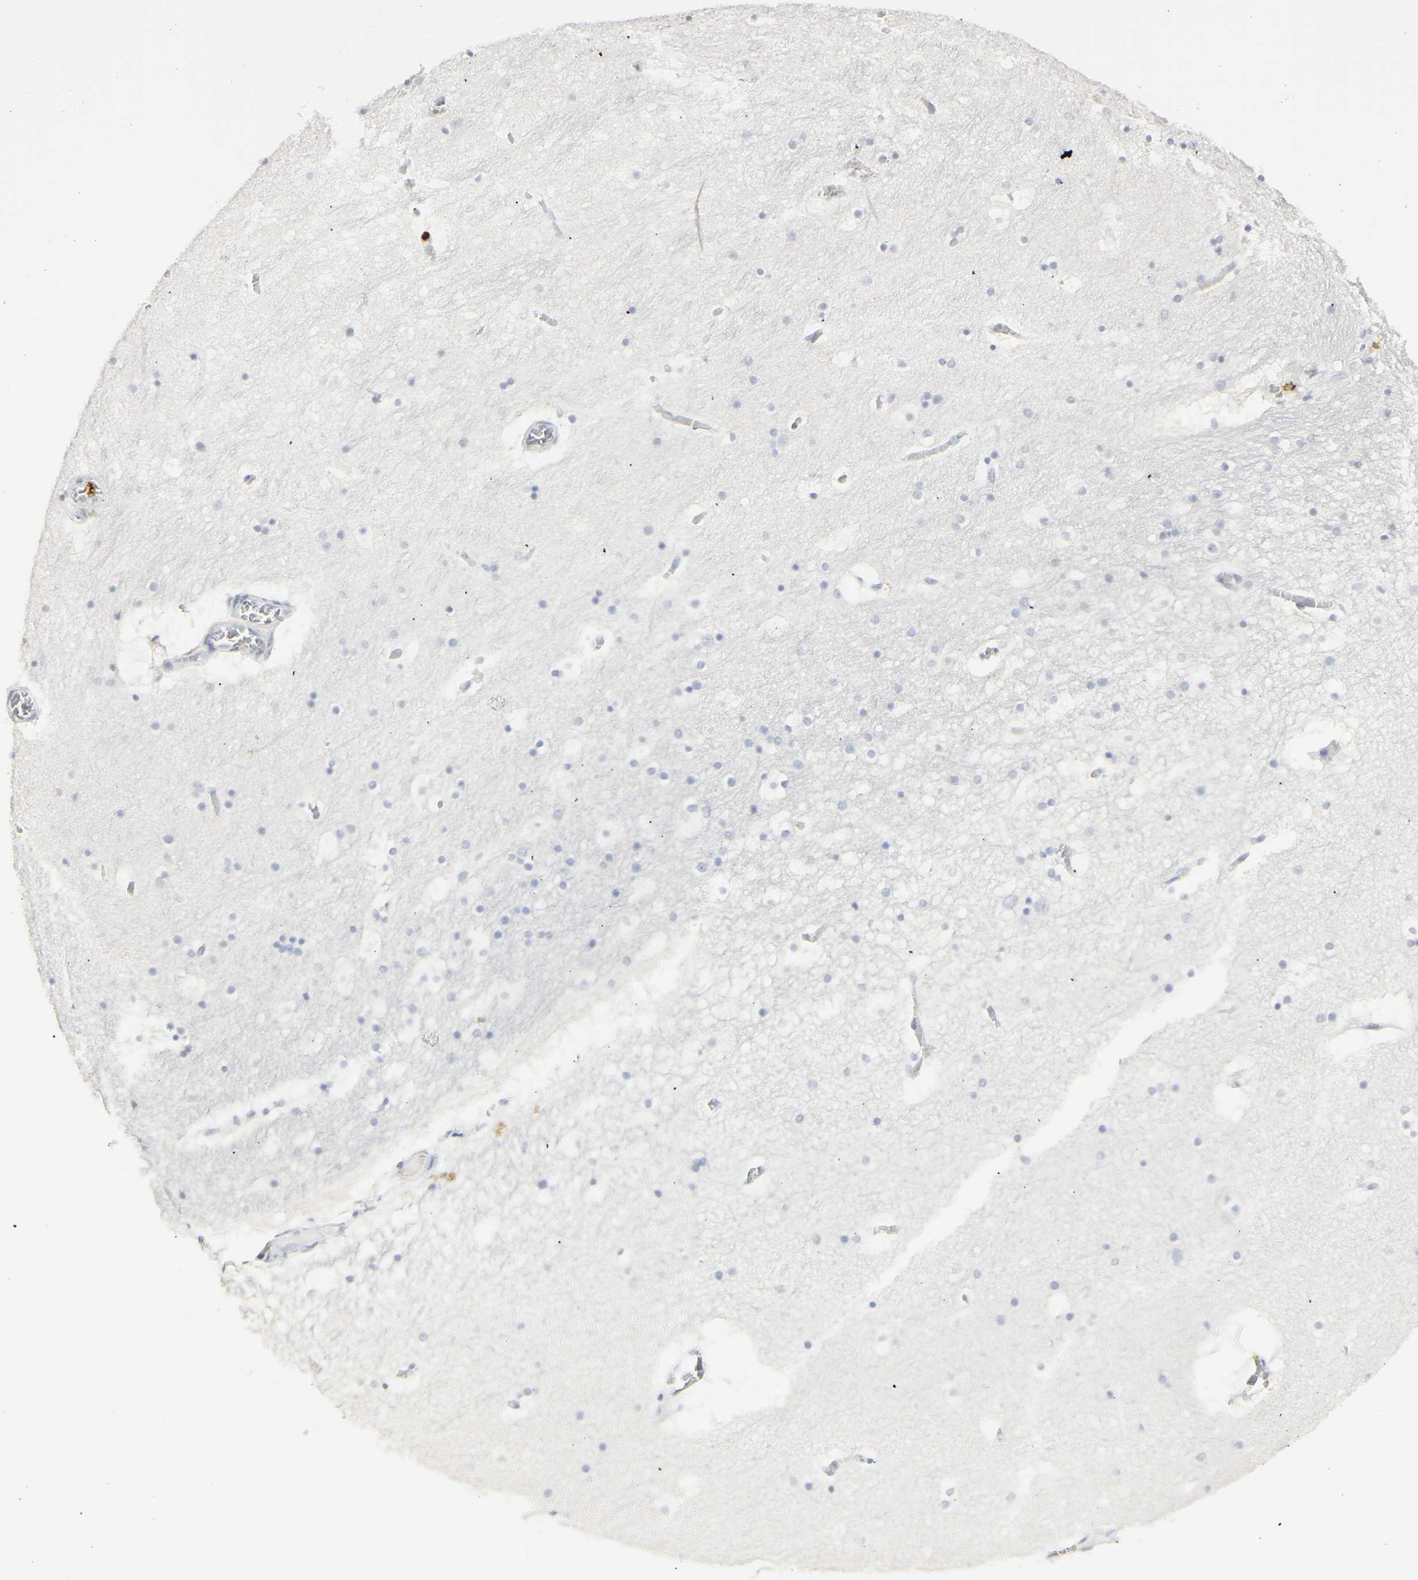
{"staining": {"intensity": "negative", "quantity": "none", "location": "none"}, "tissue": "hippocampus", "cell_type": "Glial cells", "image_type": "normal", "snomed": [{"axis": "morphology", "description": "Normal tissue, NOS"}, {"axis": "topography", "description": "Hippocampus"}], "caption": "This is a histopathology image of immunohistochemistry (IHC) staining of unremarkable hippocampus, which shows no positivity in glial cells.", "gene": "MPO", "patient": {"sex": "male", "age": 45}}